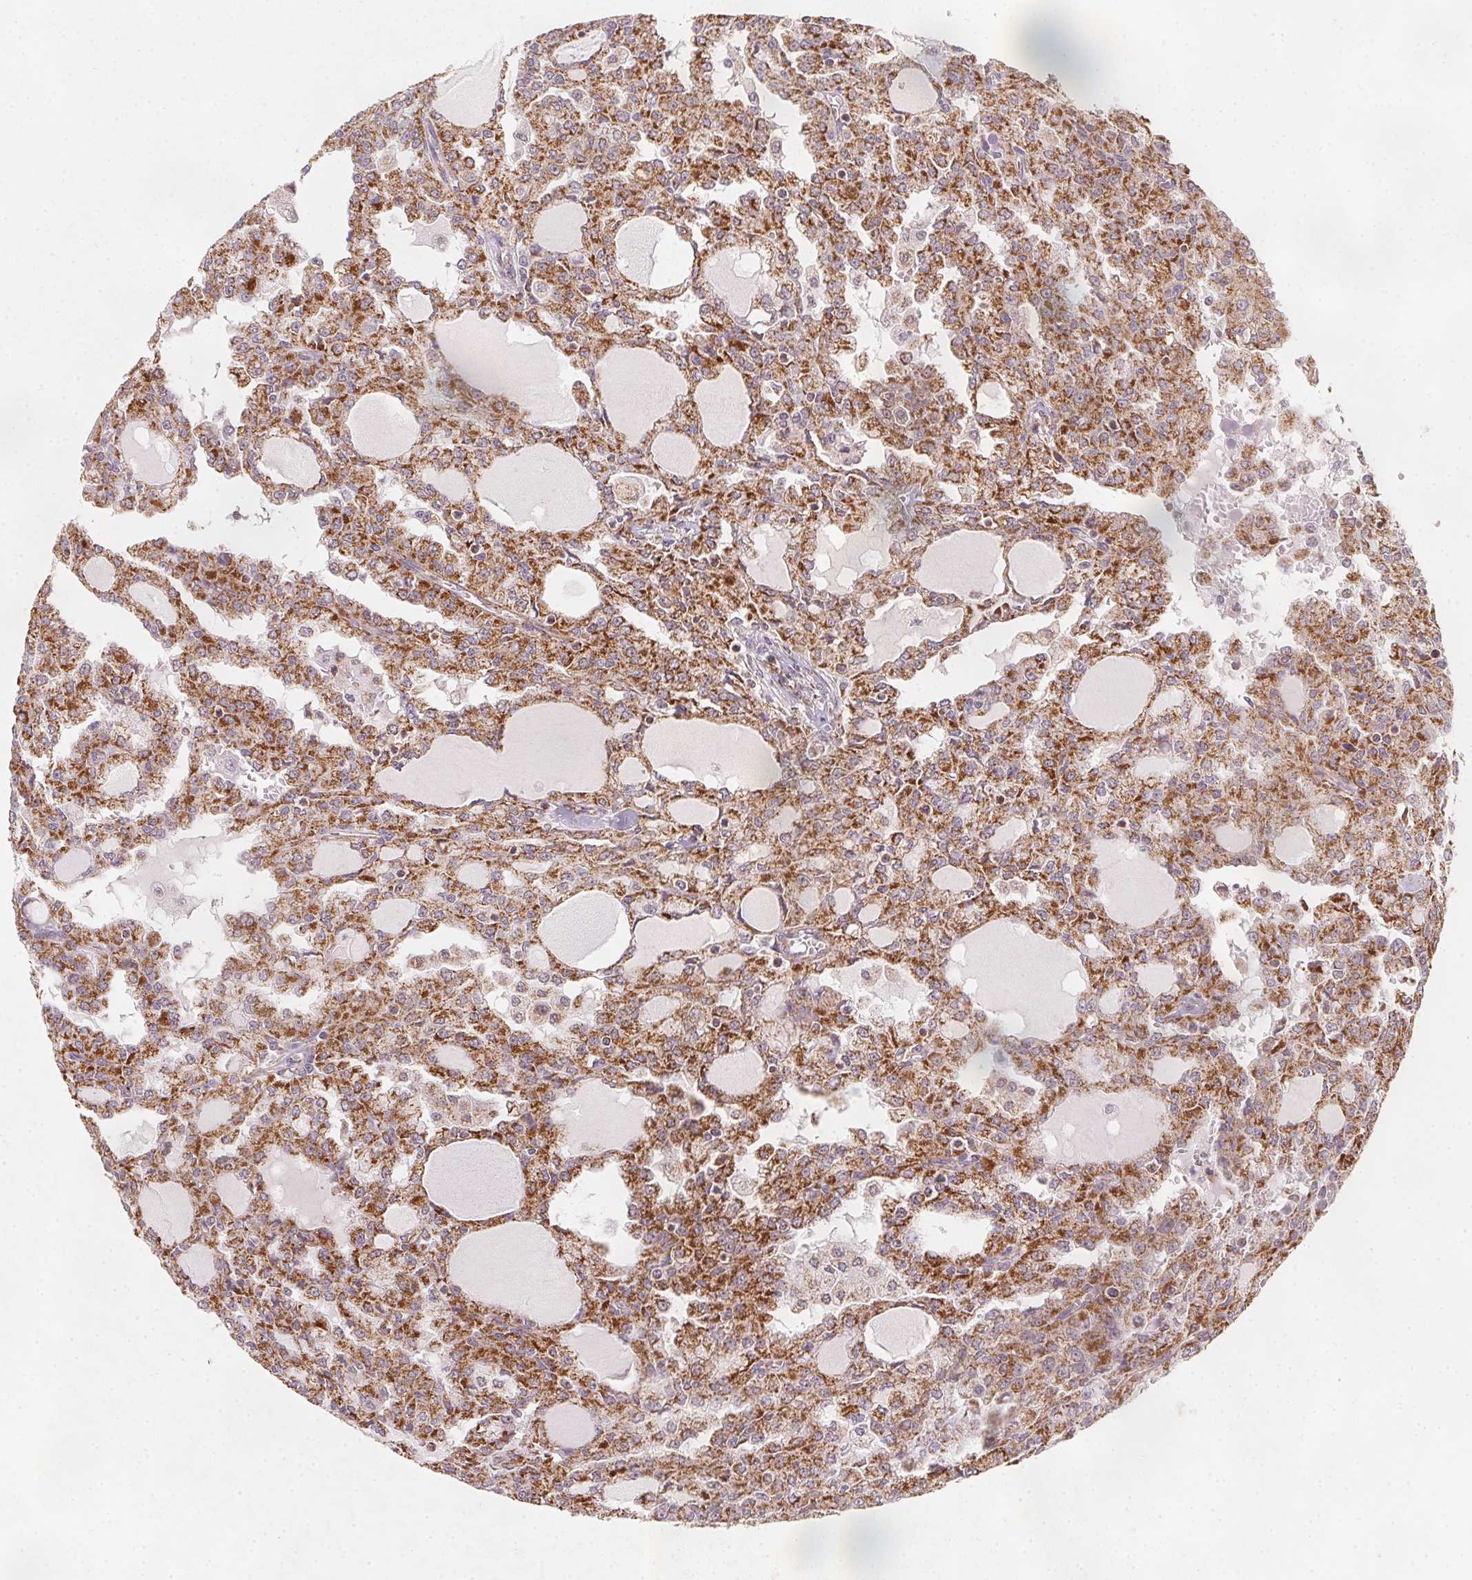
{"staining": {"intensity": "moderate", "quantity": ">75%", "location": "cytoplasmic/membranous"}, "tissue": "head and neck cancer", "cell_type": "Tumor cells", "image_type": "cancer", "snomed": [{"axis": "morphology", "description": "Adenocarcinoma, NOS"}, {"axis": "topography", "description": "Head-Neck"}], "caption": "IHC image of neoplastic tissue: human head and neck cancer stained using immunohistochemistry demonstrates medium levels of moderate protein expression localized specifically in the cytoplasmic/membranous of tumor cells, appearing as a cytoplasmic/membranous brown color.", "gene": "NDUFS6", "patient": {"sex": "male", "age": 64}}